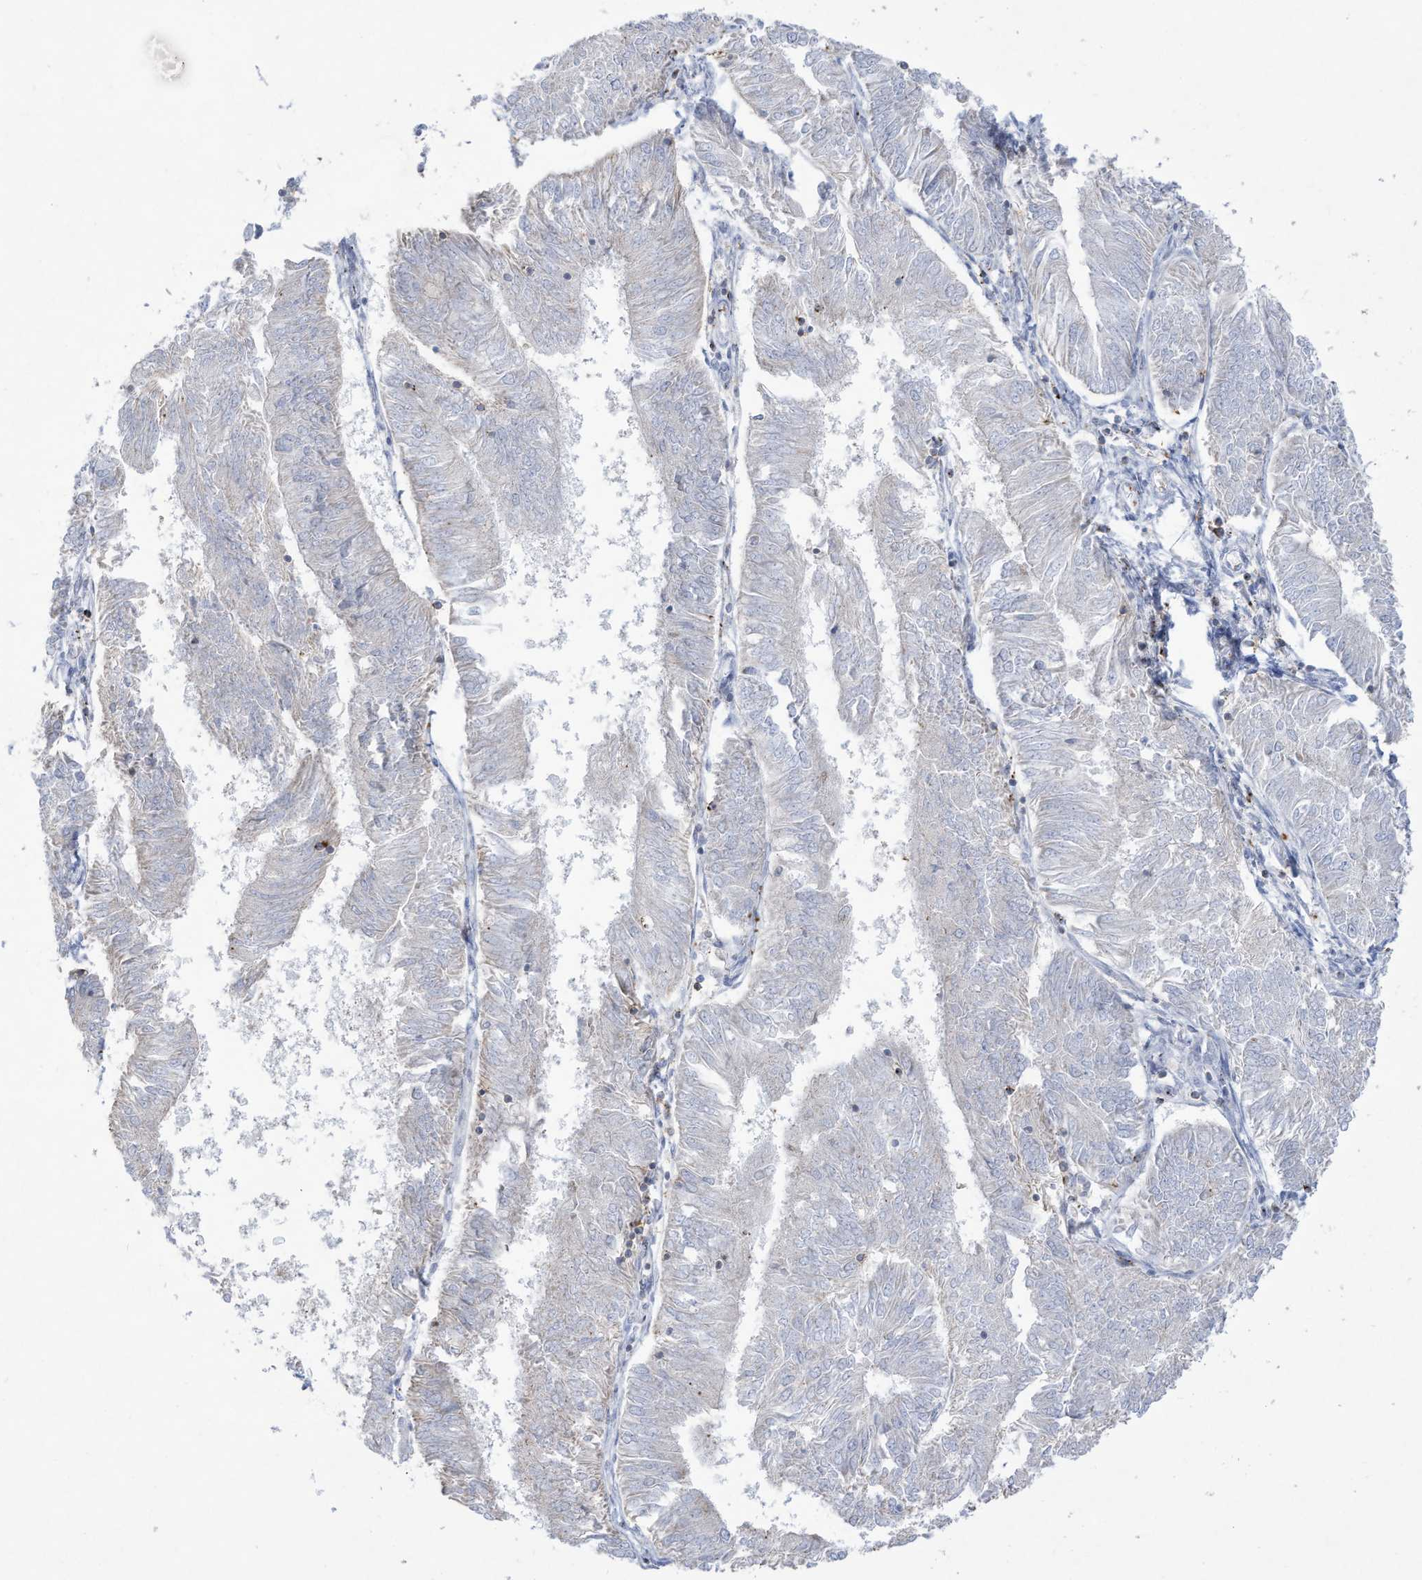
{"staining": {"intensity": "negative", "quantity": "none", "location": "none"}, "tissue": "endometrial cancer", "cell_type": "Tumor cells", "image_type": "cancer", "snomed": [{"axis": "morphology", "description": "Adenocarcinoma, NOS"}, {"axis": "topography", "description": "Endometrium"}], "caption": "A photomicrograph of endometrial cancer stained for a protein exhibits no brown staining in tumor cells.", "gene": "THNSL2", "patient": {"sex": "female", "age": 58}}